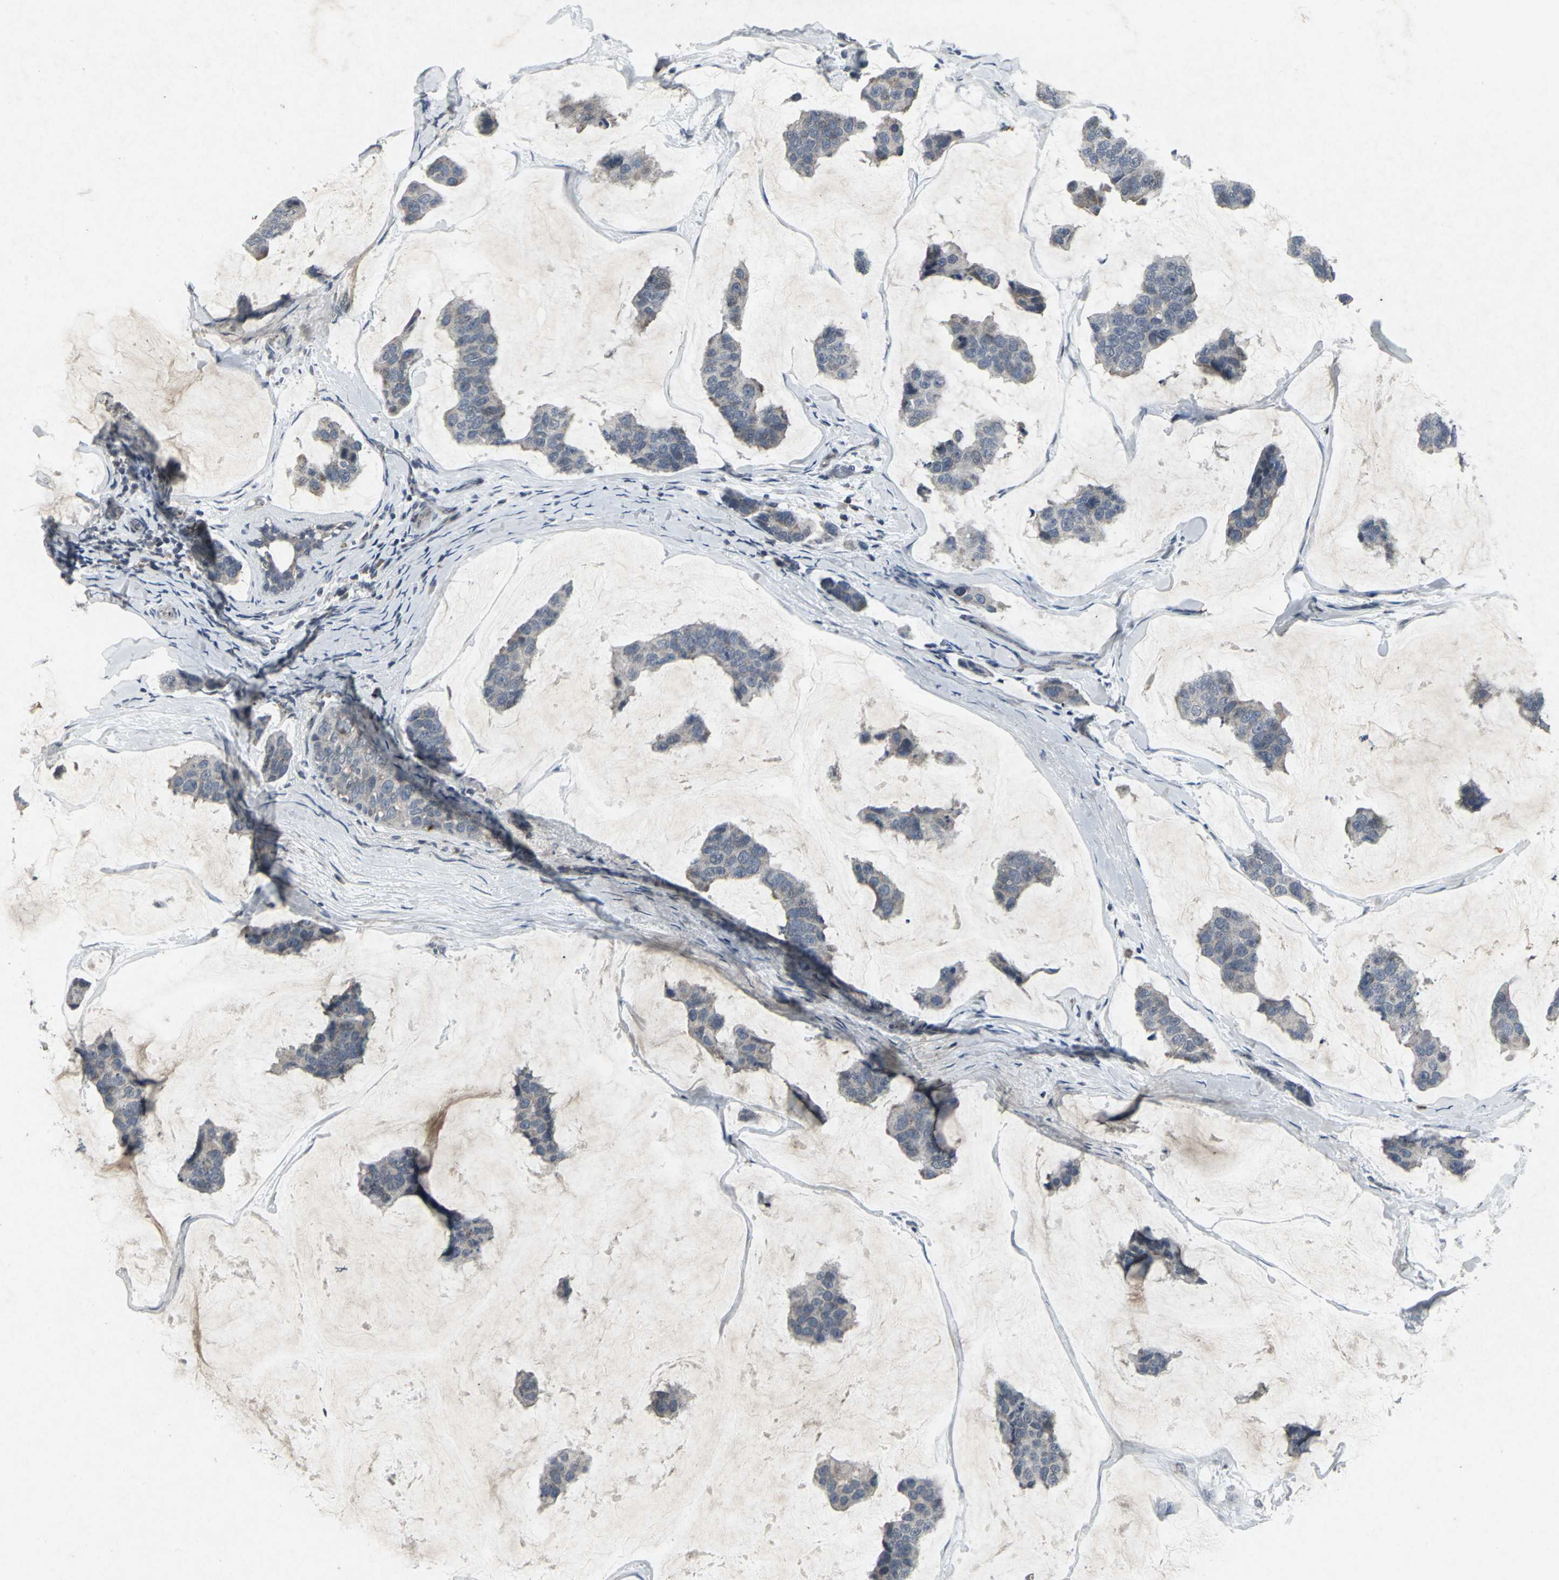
{"staining": {"intensity": "weak", "quantity": "<25%", "location": "cytoplasmic/membranous"}, "tissue": "breast cancer", "cell_type": "Tumor cells", "image_type": "cancer", "snomed": [{"axis": "morphology", "description": "Normal tissue, NOS"}, {"axis": "morphology", "description": "Duct carcinoma"}, {"axis": "topography", "description": "Breast"}], "caption": "The histopathology image demonstrates no significant staining in tumor cells of breast cancer.", "gene": "BMP4", "patient": {"sex": "female", "age": 50}}